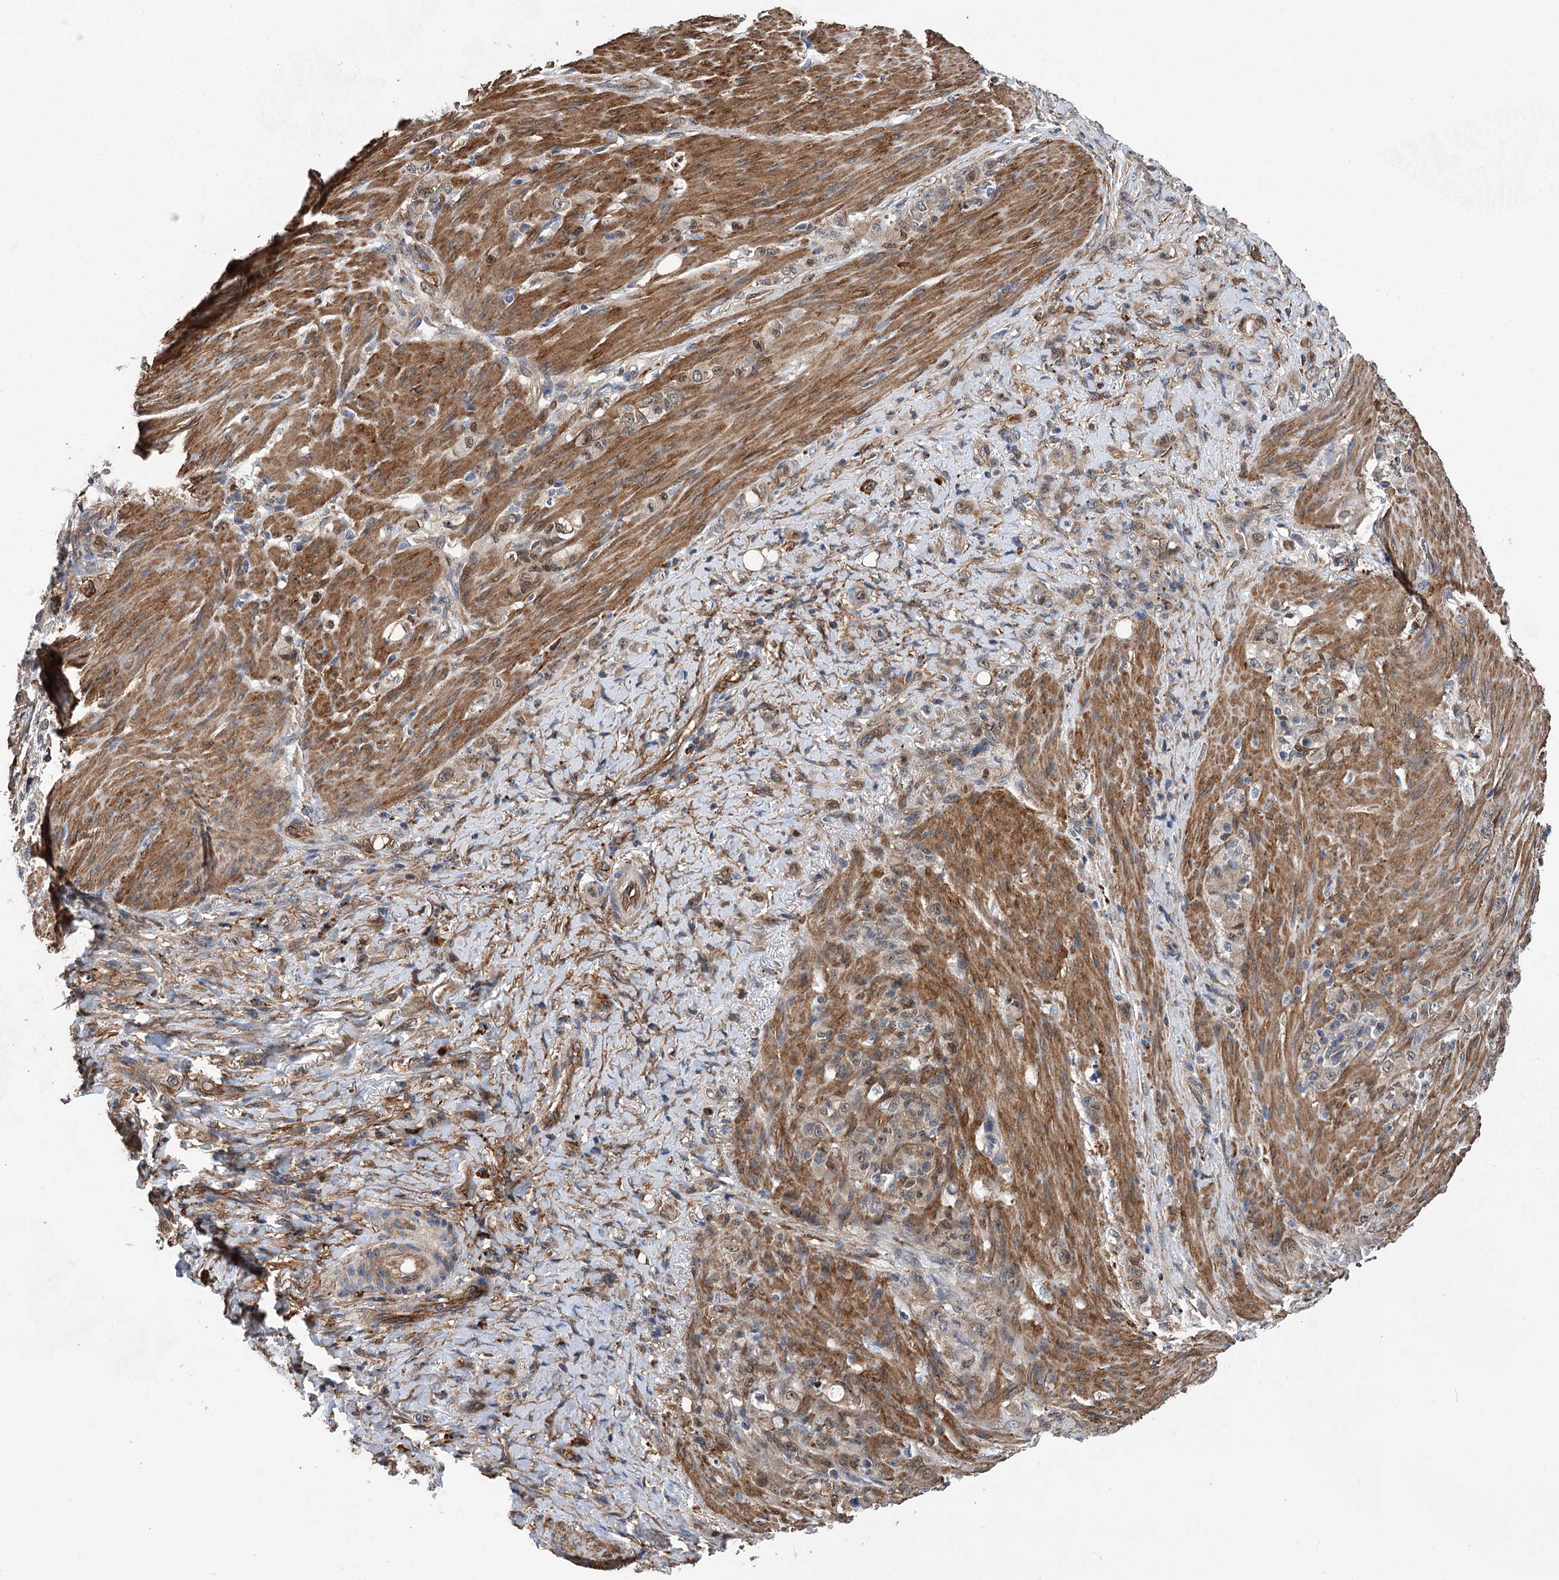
{"staining": {"intensity": "weak", "quantity": "<25%", "location": "nuclear"}, "tissue": "stomach cancer", "cell_type": "Tumor cells", "image_type": "cancer", "snomed": [{"axis": "morphology", "description": "Adenocarcinoma, NOS"}, {"axis": "topography", "description": "Stomach"}], "caption": "IHC of stomach cancer (adenocarcinoma) exhibits no expression in tumor cells.", "gene": "DPP3", "patient": {"sex": "female", "age": 79}}